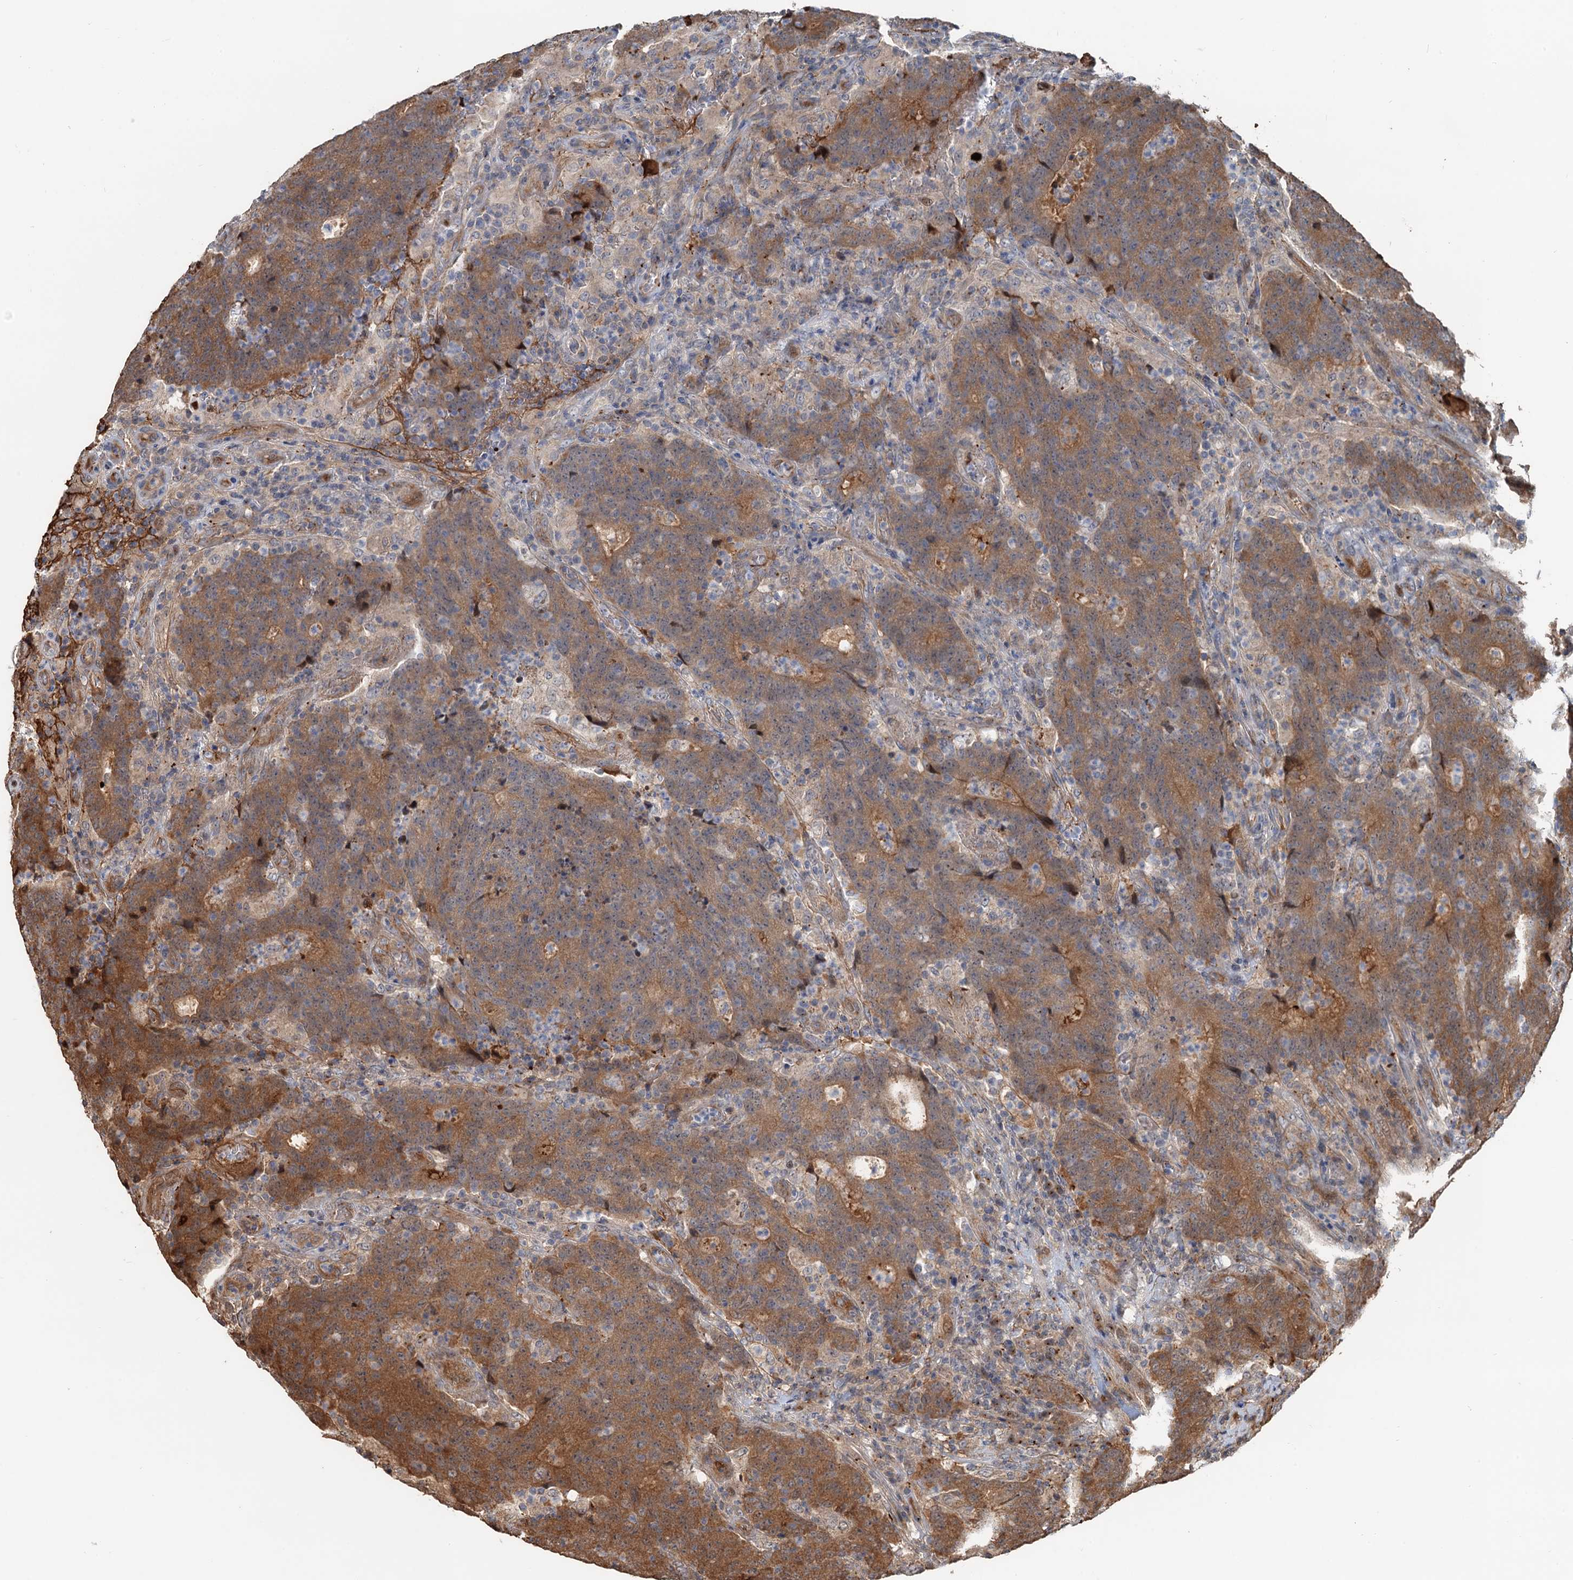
{"staining": {"intensity": "moderate", "quantity": ">75%", "location": "cytoplasmic/membranous"}, "tissue": "colorectal cancer", "cell_type": "Tumor cells", "image_type": "cancer", "snomed": [{"axis": "morphology", "description": "Adenocarcinoma, NOS"}, {"axis": "topography", "description": "Colon"}], "caption": "Colorectal cancer tissue displays moderate cytoplasmic/membranous positivity in about >75% of tumor cells, visualized by immunohistochemistry.", "gene": "DEXI", "patient": {"sex": "female", "age": 75}}